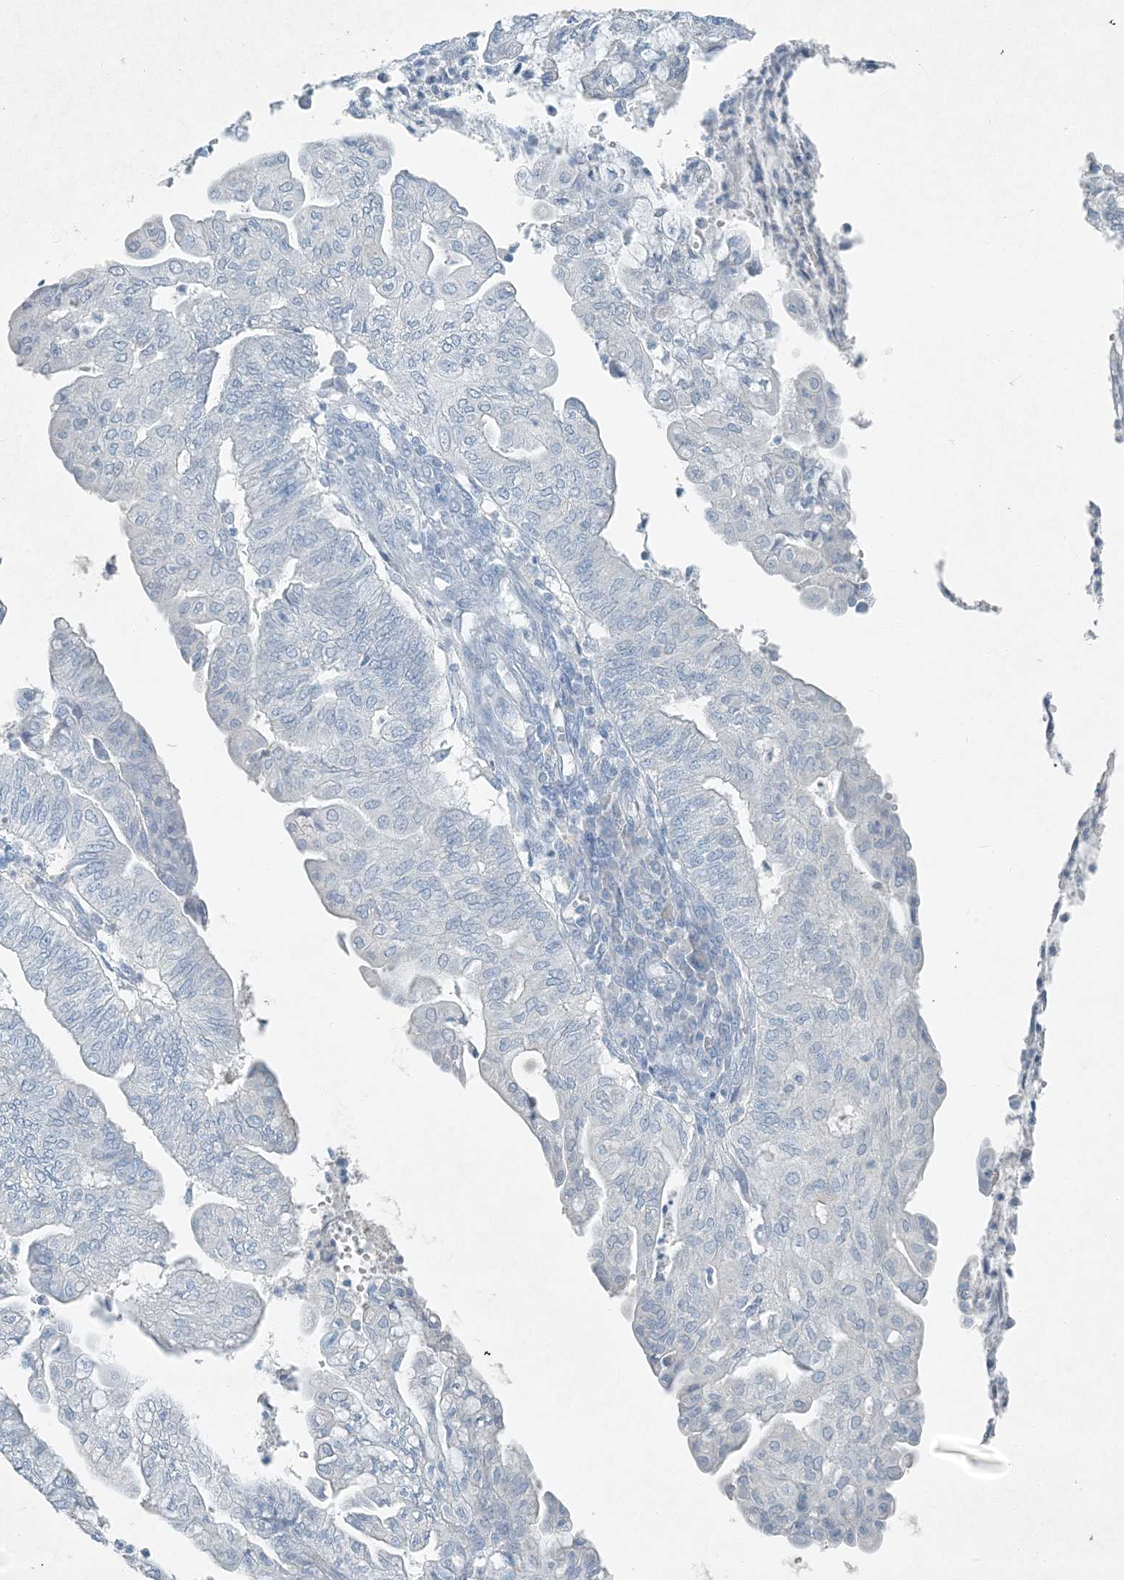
{"staining": {"intensity": "negative", "quantity": "none", "location": "none"}, "tissue": "endometrial cancer", "cell_type": "Tumor cells", "image_type": "cancer", "snomed": [{"axis": "morphology", "description": "Adenocarcinoma, NOS"}, {"axis": "topography", "description": "Endometrium"}], "caption": "This is a image of immunohistochemistry staining of endometrial cancer, which shows no positivity in tumor cells. Nuclei are stained in blue.", "gene": "PGM5", "patient": {"sex": "female", "age": 59}}